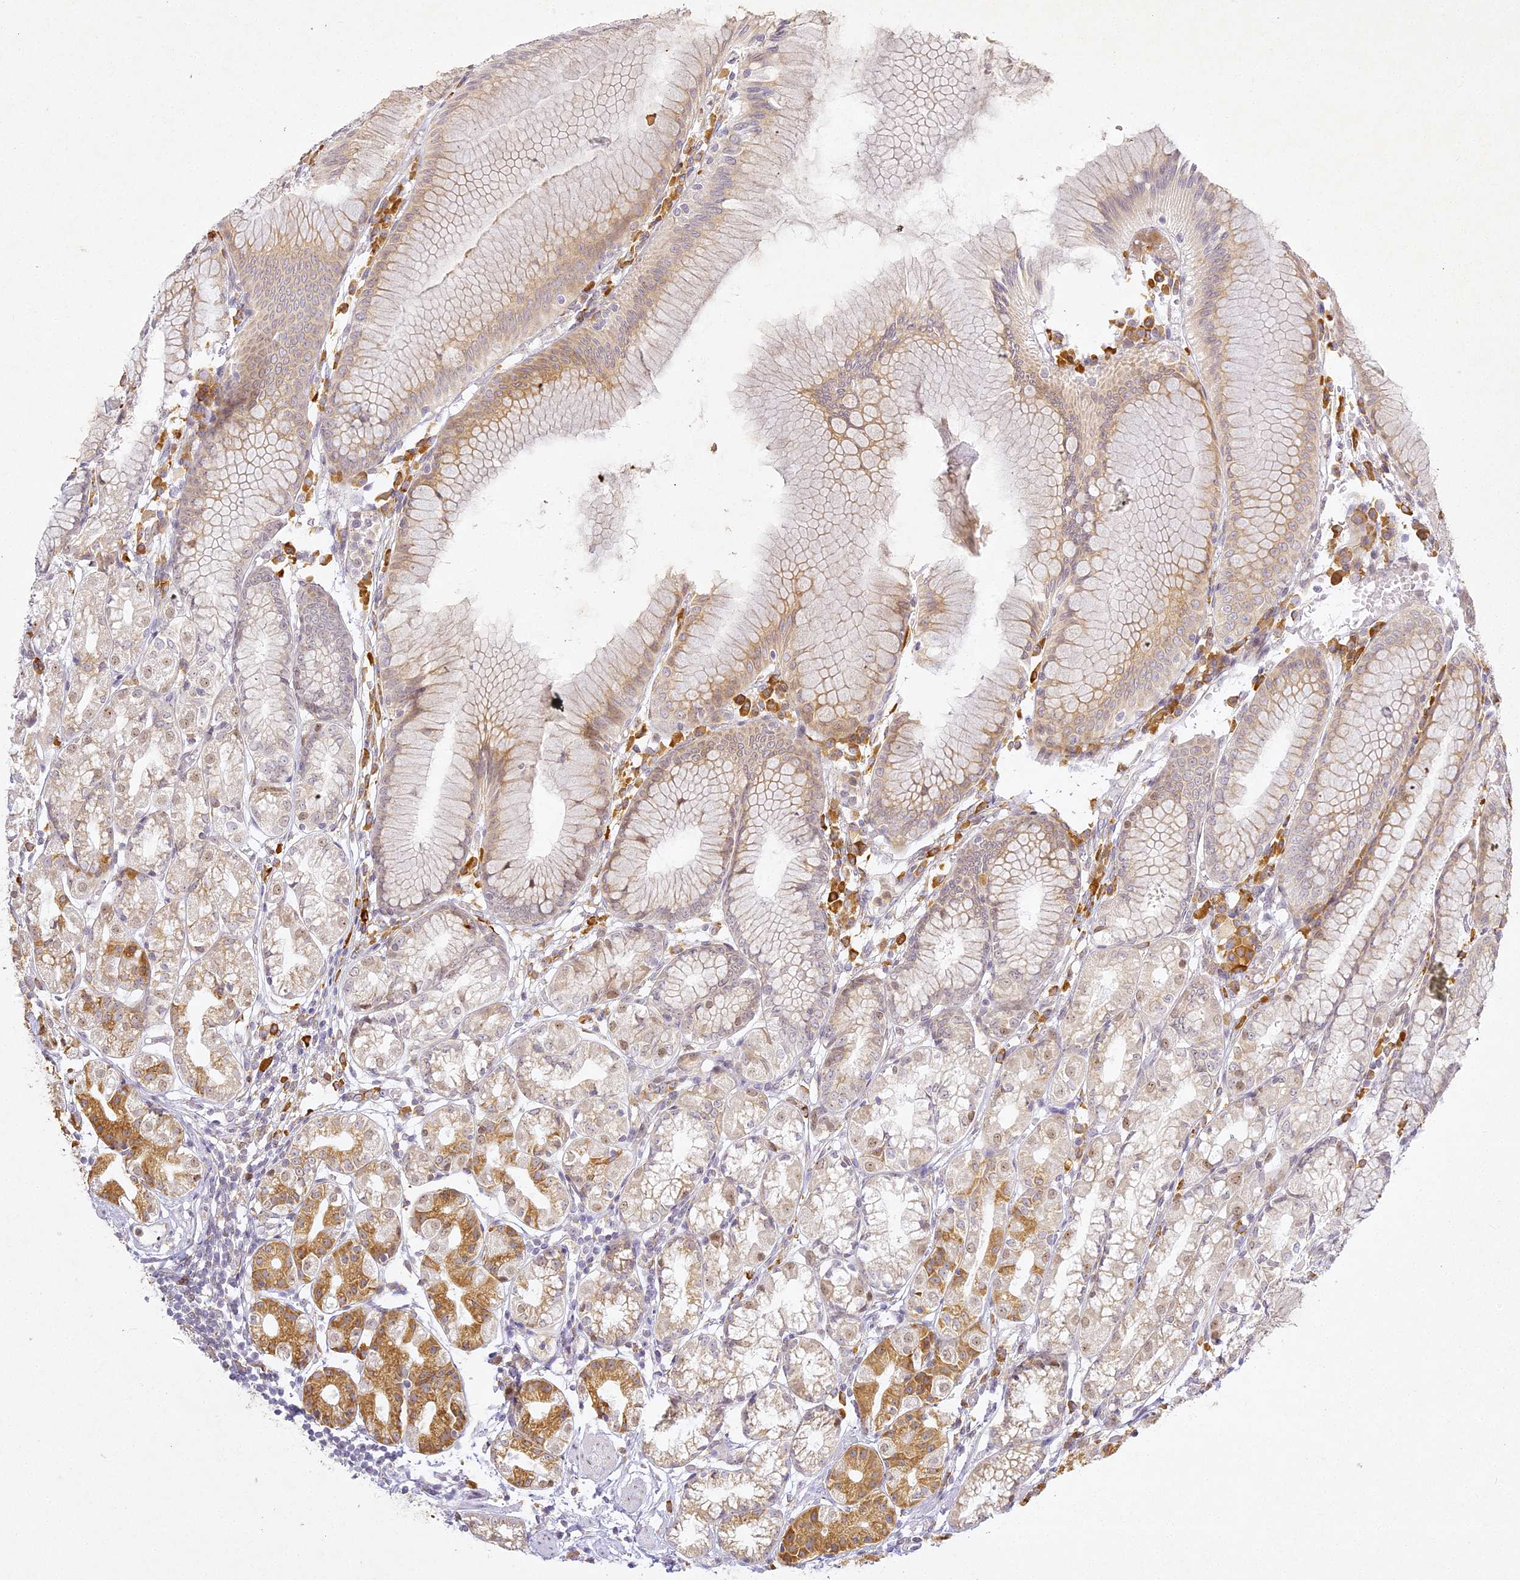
{"staining": {"intensity": "moderate", "quantity": "25%-75%", "location": "cytoplasmic/membranous"}, "tissue": "stomach", "cell_type": "Glandular cells", "image_type": "normal", "snomed": [{"axis": "morphology", "description": "Normal tissue, NOS"}, {"axis": "topography", "description": "Stomach"}], "caption": "This photomicrograph displays immunohistochemistry (IHC) staining of unremarkable human stomach, with medium moderate cytoplasmic/membranous expression in about 25%-75% of glandular cells.", "gene": "SLC30A5", "patient": {"sex": "female", "age": 57}}